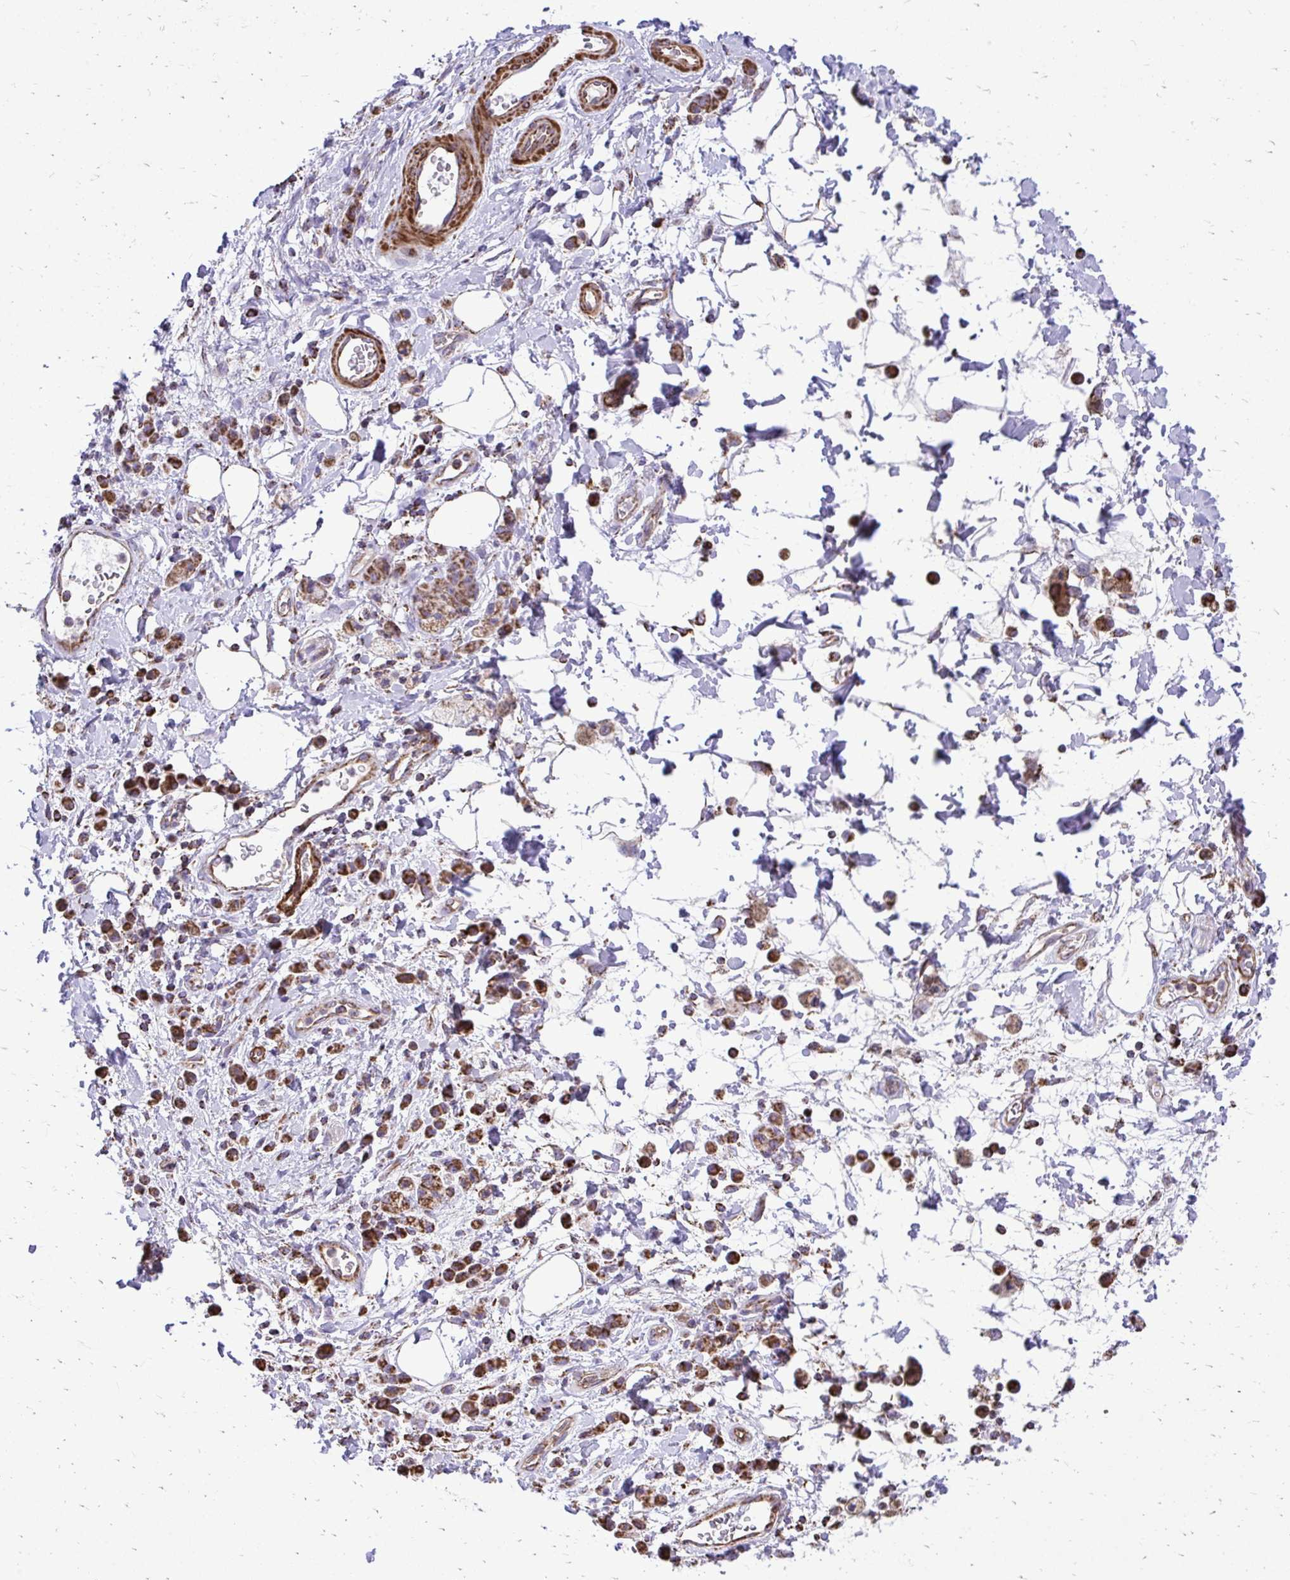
{"staining": {"intensity": "moderate", "quantity": ">75%", "location": "cytoplasmic/membranous"}, "tissue": "stomach cancer", "cell_type": "Tumor cells", "image_type": "cancer", "snomed": [{"axis": "morphology", "description": "Adenocarcinoma, NOS"}, {"axis": "topography", "description": "Stomach"}], "caption": "IHC of human adenocarcinoma (stomach) displays medium levels of moderate cytoplasmic/membranous expression in approximately >75% of tumor cells.", "gene": "UBE2C", "patient": {"sex": "male", "age": 77}}